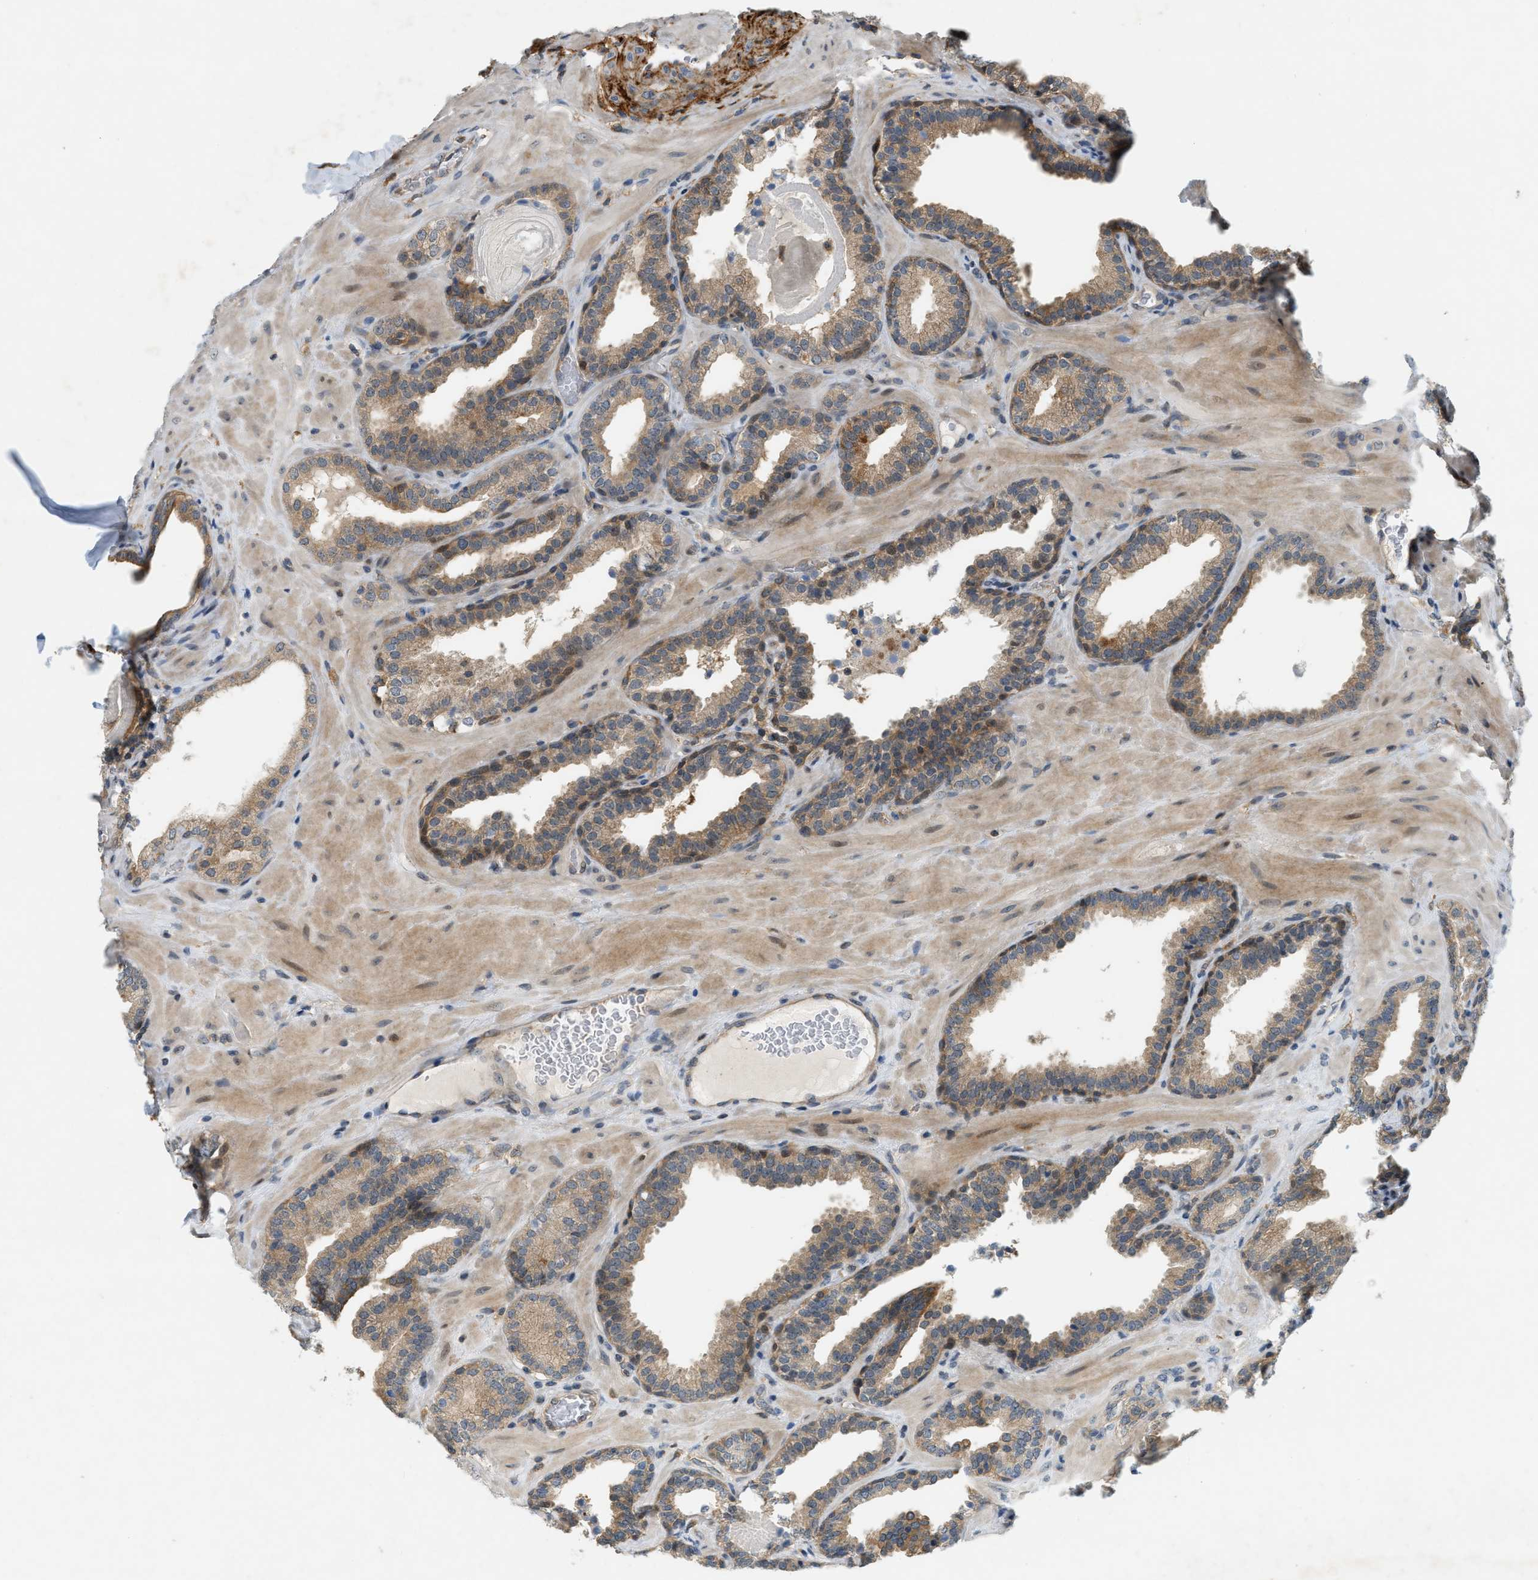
{"staining": {"intensity": "moderate", "quantity": ">75%", "location": "cytoplasmic/membranous"}, "tissue": "prostate", "cell_type": "Glandular cells", "image_type": "normal", "snomed": [{"axis": "morphology", "description": "Normal tissue, NOS"}, {"axis": "topography", "description": "Prostate"}], "caption": "Immunohistochemical staining of normal human prostate exhibits moderate cytoplasmic/membranous protein positivity in approximately >75% of glandular cells.", "gene": "PDCL3", "patient": {"sex": "male", "age": 51}}